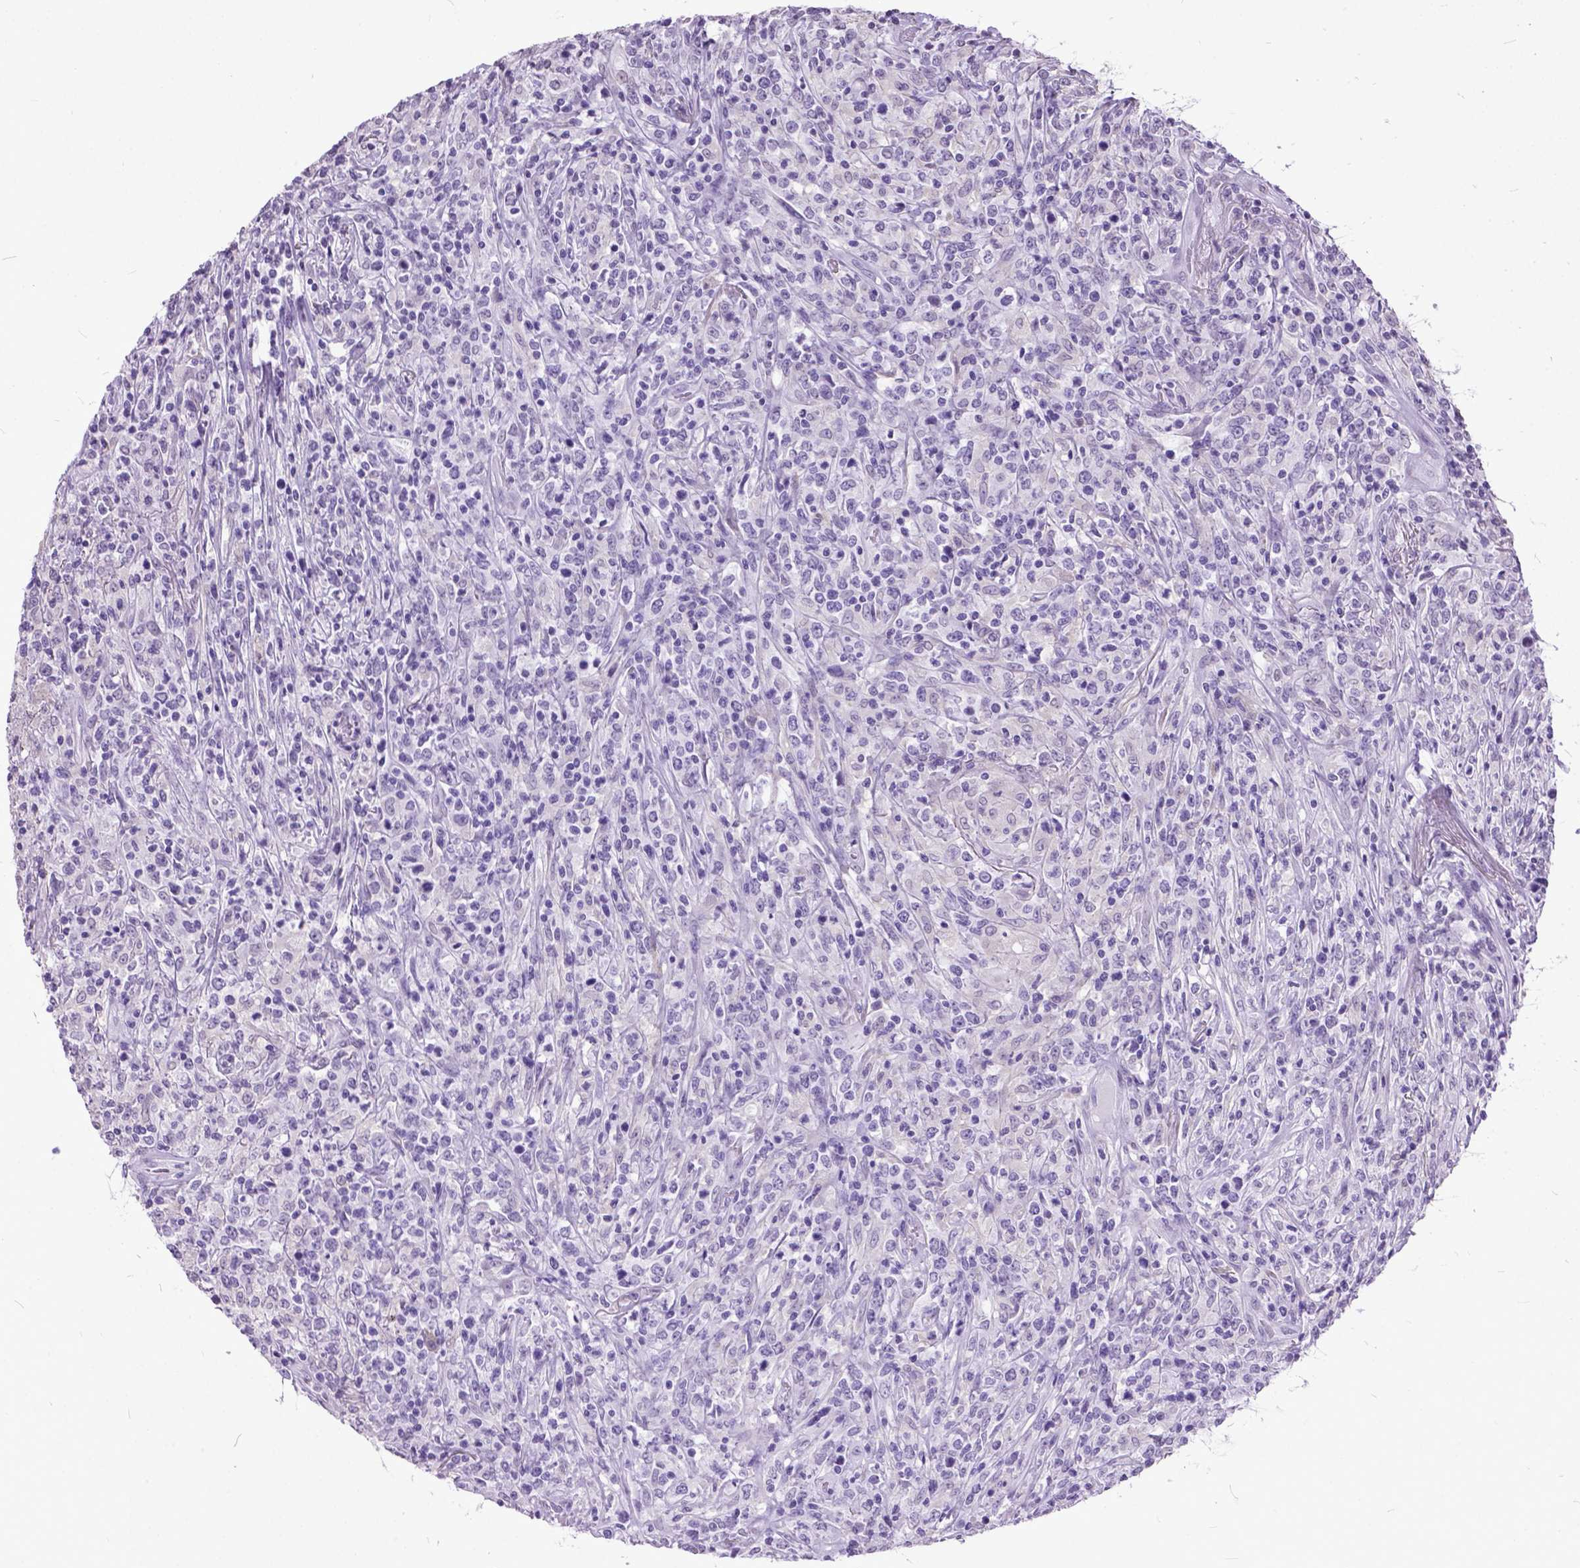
{"staining": {"intensity": "negative", "quantity": "none", "location": "none"}, "tissue": "lymphoma", "cell_type": "Tumor cells", "image_type": "cancer", "snomed": [{"axis": "morphology", "description": "Malignant lymphoma, non-Hodgkin's type, High grade"}, {"axis": "topography", "description": "Lung"}], "caption": "Human lymphoma stained for a protein using immunohistochemistry (IHC) shows no expression in tumor cells.", "gene": "MARCHF10", "patient": {"sex": "male", "age": 79}}